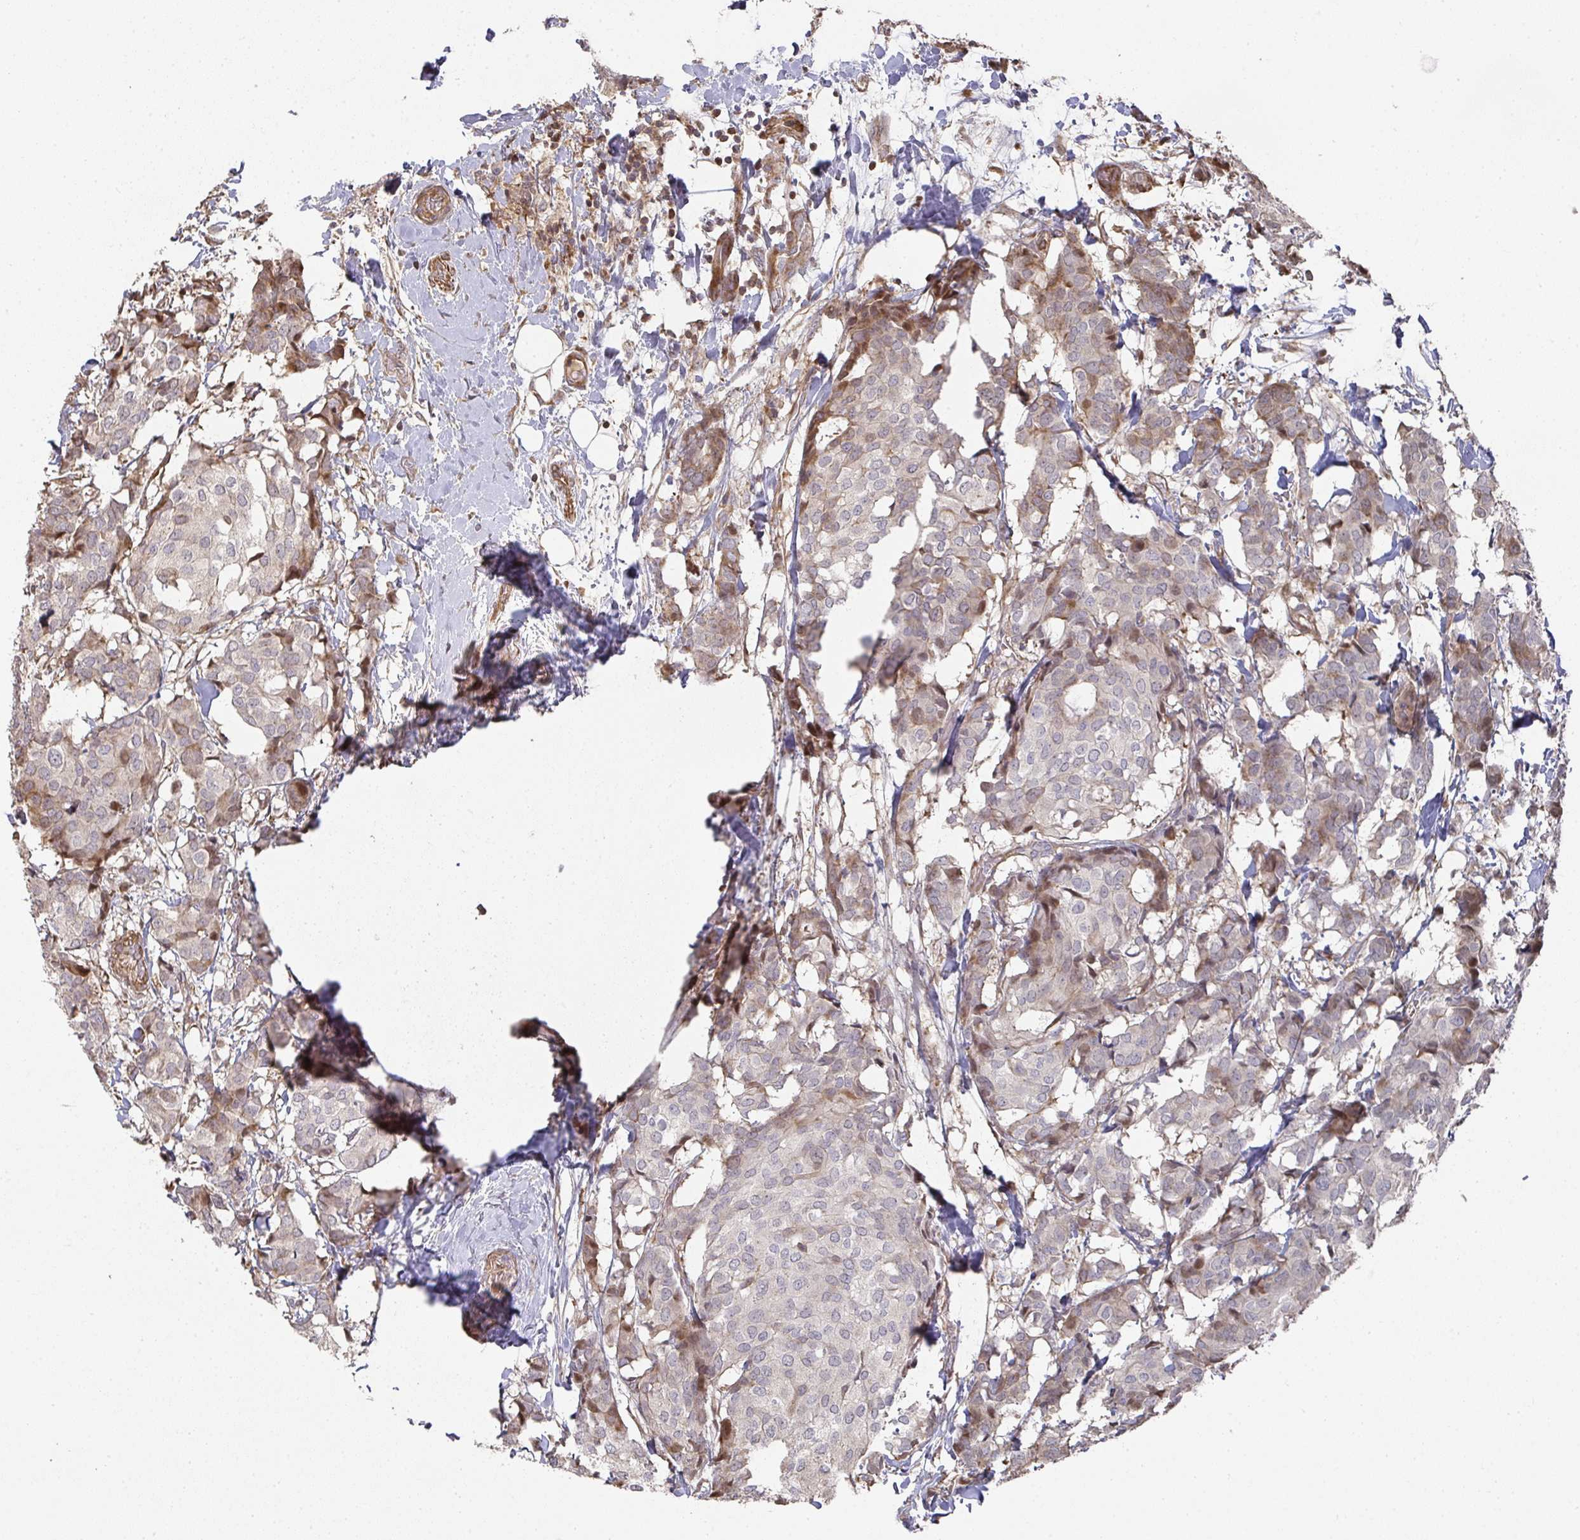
{"staining": {"intensity": "weak", "quantity": "25%-75%", "location": "cytoplasmic/membranous"}, "tissue": "breast cancer", "cell_type": "Tumor cells", "image_type": "cancer", "snomed": [{"axis": "morphology", "description": "Duct carcinoma"}, {"axis": "topography", "description": "Breast"}], "caption": "The image displays a brown stain indicating the presence of a protein in the cytoplasmic/membranous of tumor cells in breast infiltrating ductal carcinoma. (DAB IHC, brown staining for protein, blue staining for nuclei).", "gene": "A1CF", "patient": {"sex": "female", "age": 75}}